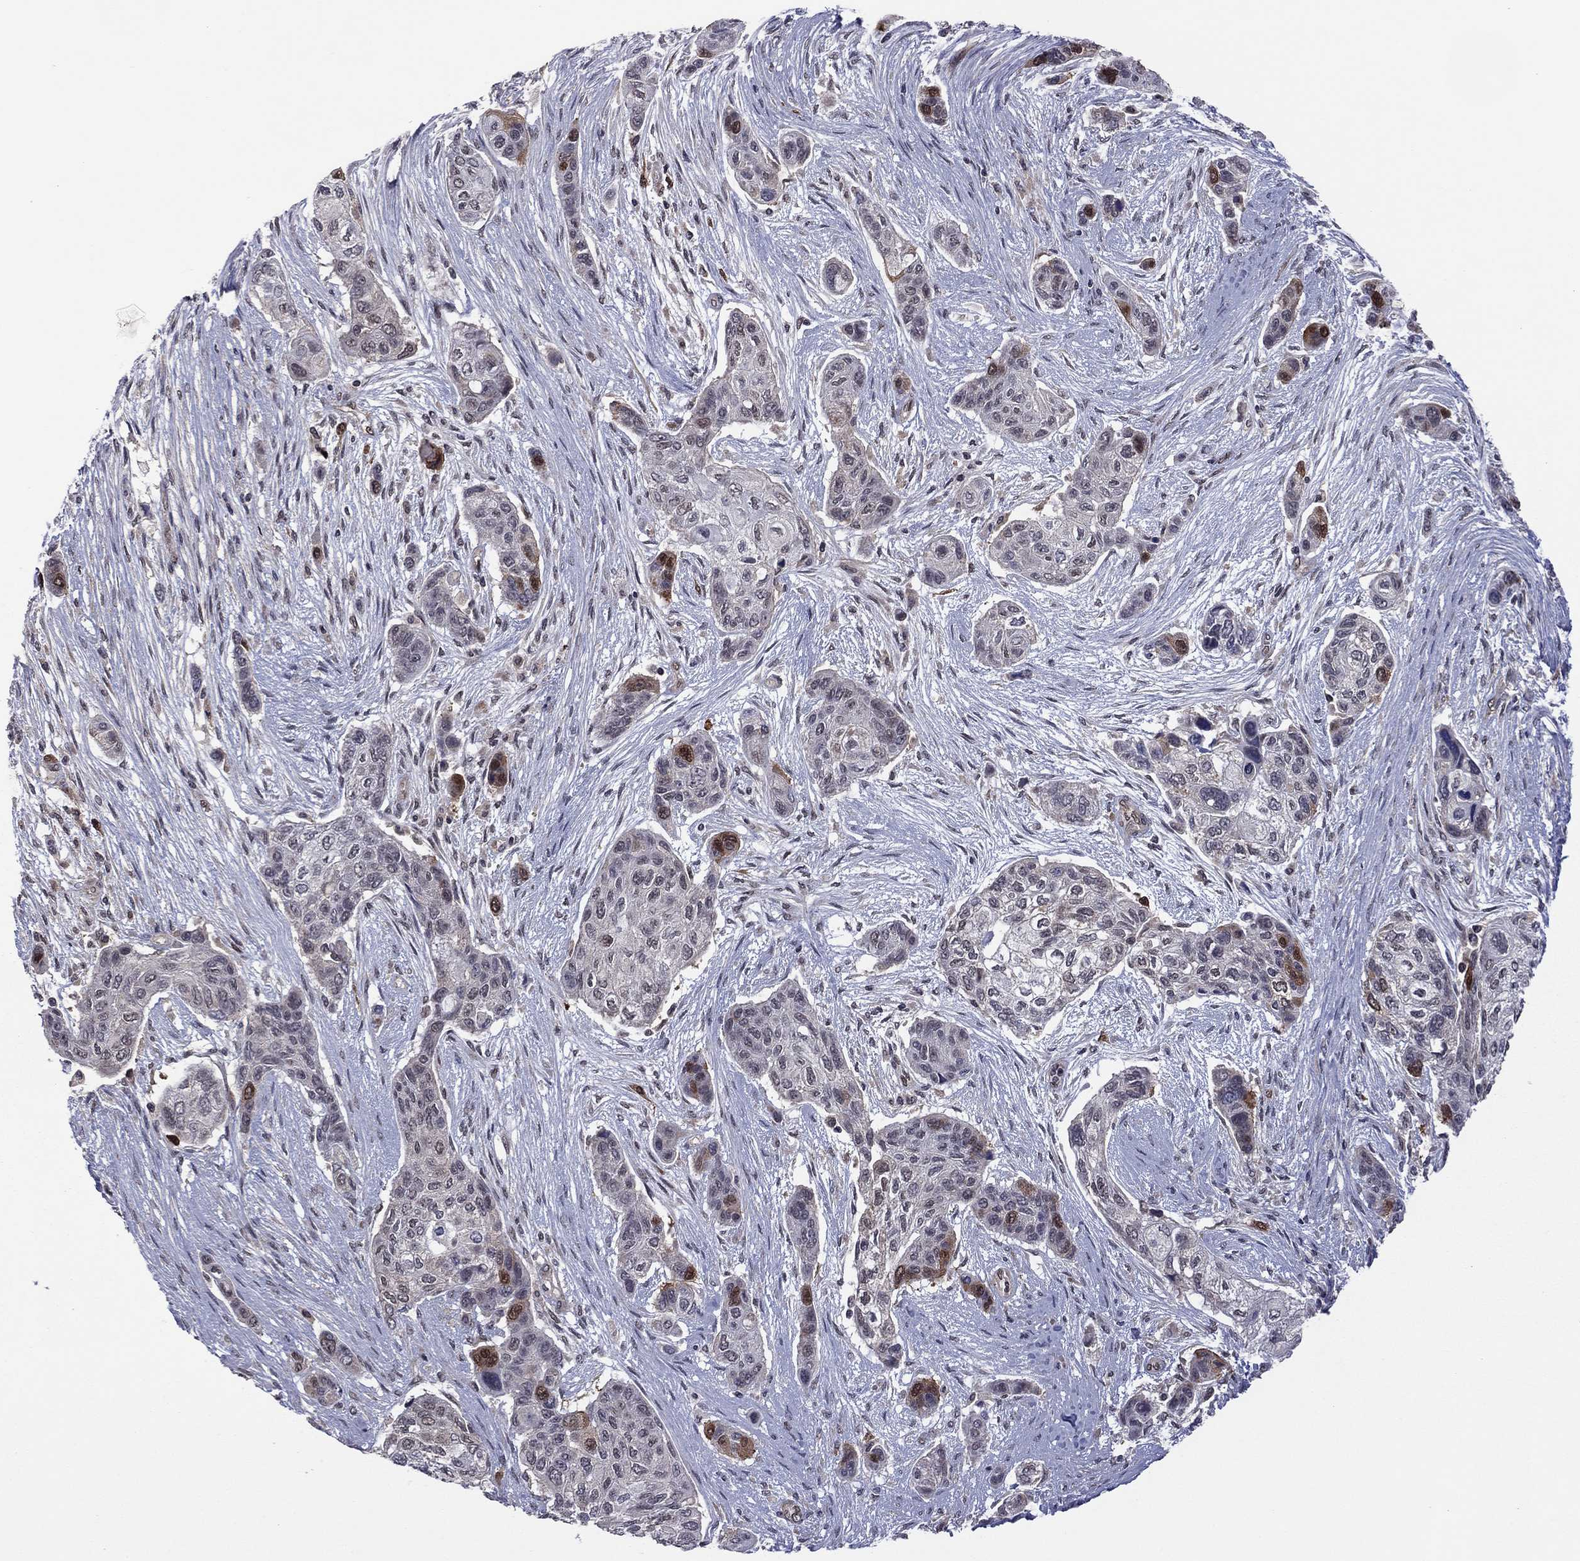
{"staining": {"intensity": "strong", "quantity": "<25%", "location": "cytoplasmic/membranous,nuclear"}, "tissue": "lung cancer", "cell_type": "Tumor cells", "image_type": "cancer", "snomed": [{"axis": "morphology", "description": "Squamous cell carcinoma, NOS"}, {"axis": "topography", "description": "Lung"}], "caption": "IHC of lung cancer (squamous cell carcinoma) shows medium levels of strong cytoplasmic/membranous and nuclear expression in approximately <25% of tumor cells.", "gene": "GPAA1", "patient": {"sex": "male", "age": 69}}